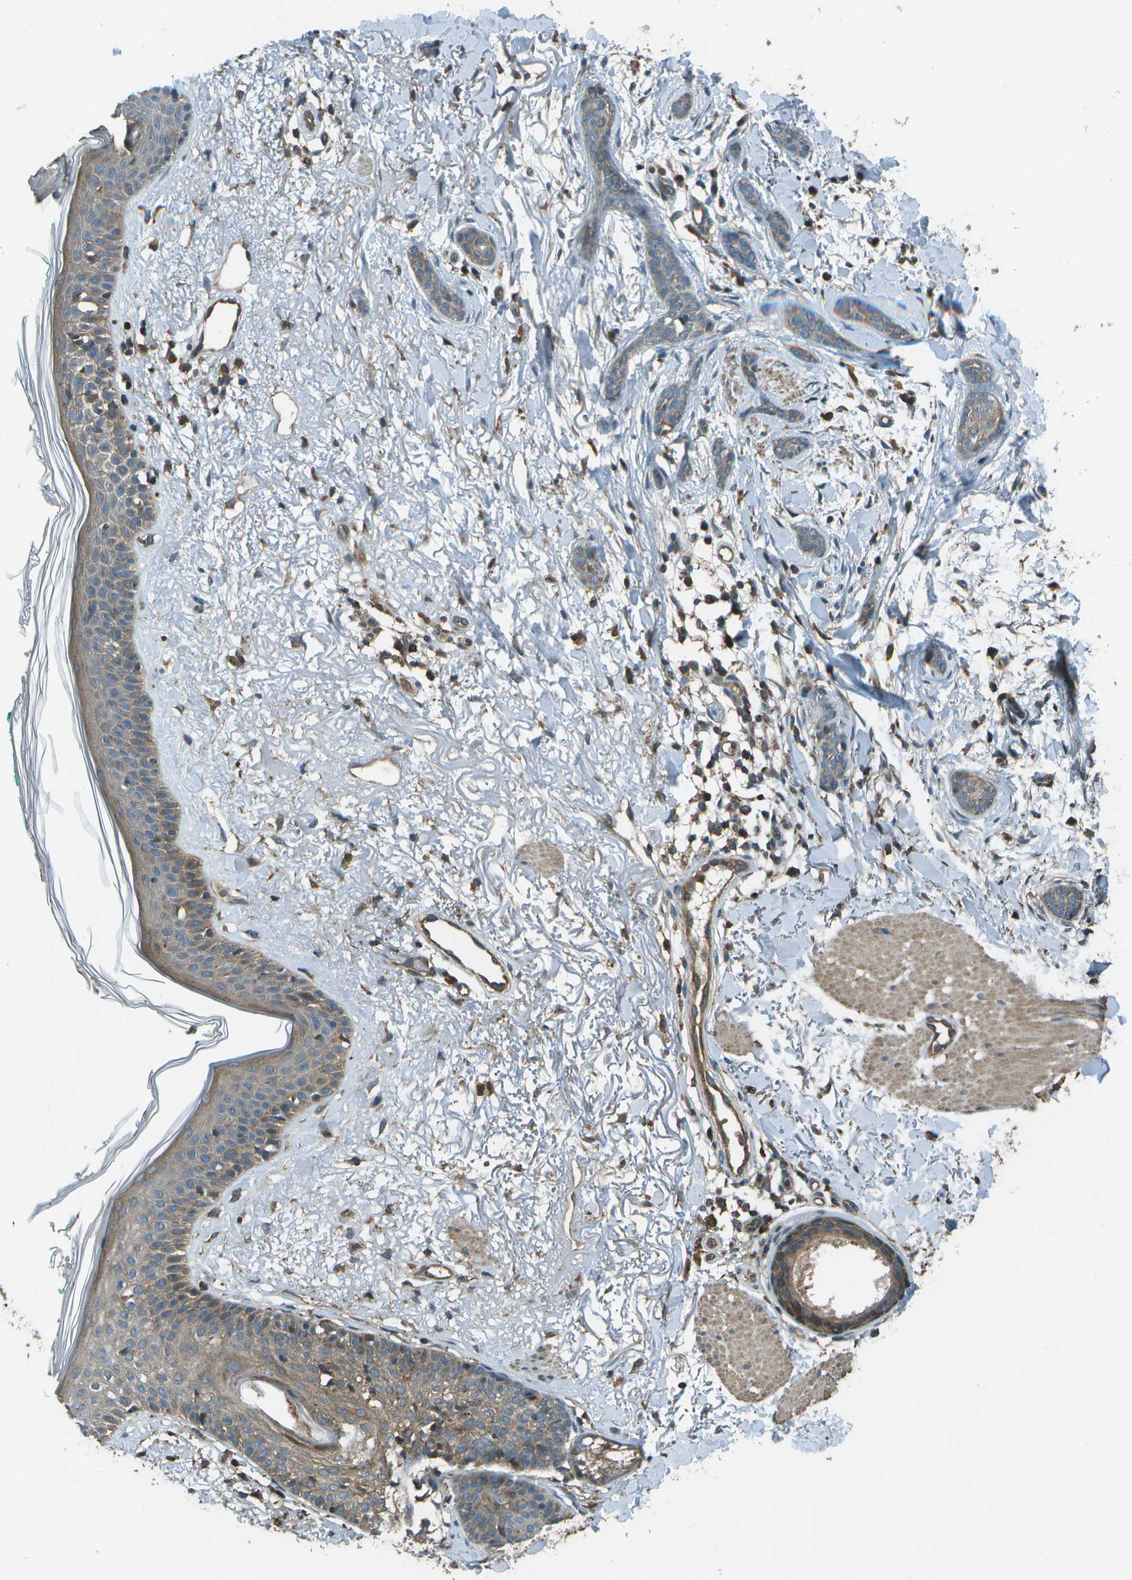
{"staining": {"intensity": "weak", "quantity": ">75%", "location": "cytoplasmic/membranous"}, "tissue": "skin cancer", "cell_type": "Tumor cells", "image_type": "cancer", "snomed": [{"axis": "morphology", "description": "Basal cell carcinoma"}, {"axis": "morphology", "description": "Adnexal tumor, benign"}, {"axis": "topography", "description": "Skin"}], "caption": "Tumor cells exhibit weak cytoplasmic/membranous positivity in approximately >75% of cells in skin cancer.", "gene": "PLPBP", "patient": {"sex": "female", "age": 42}}